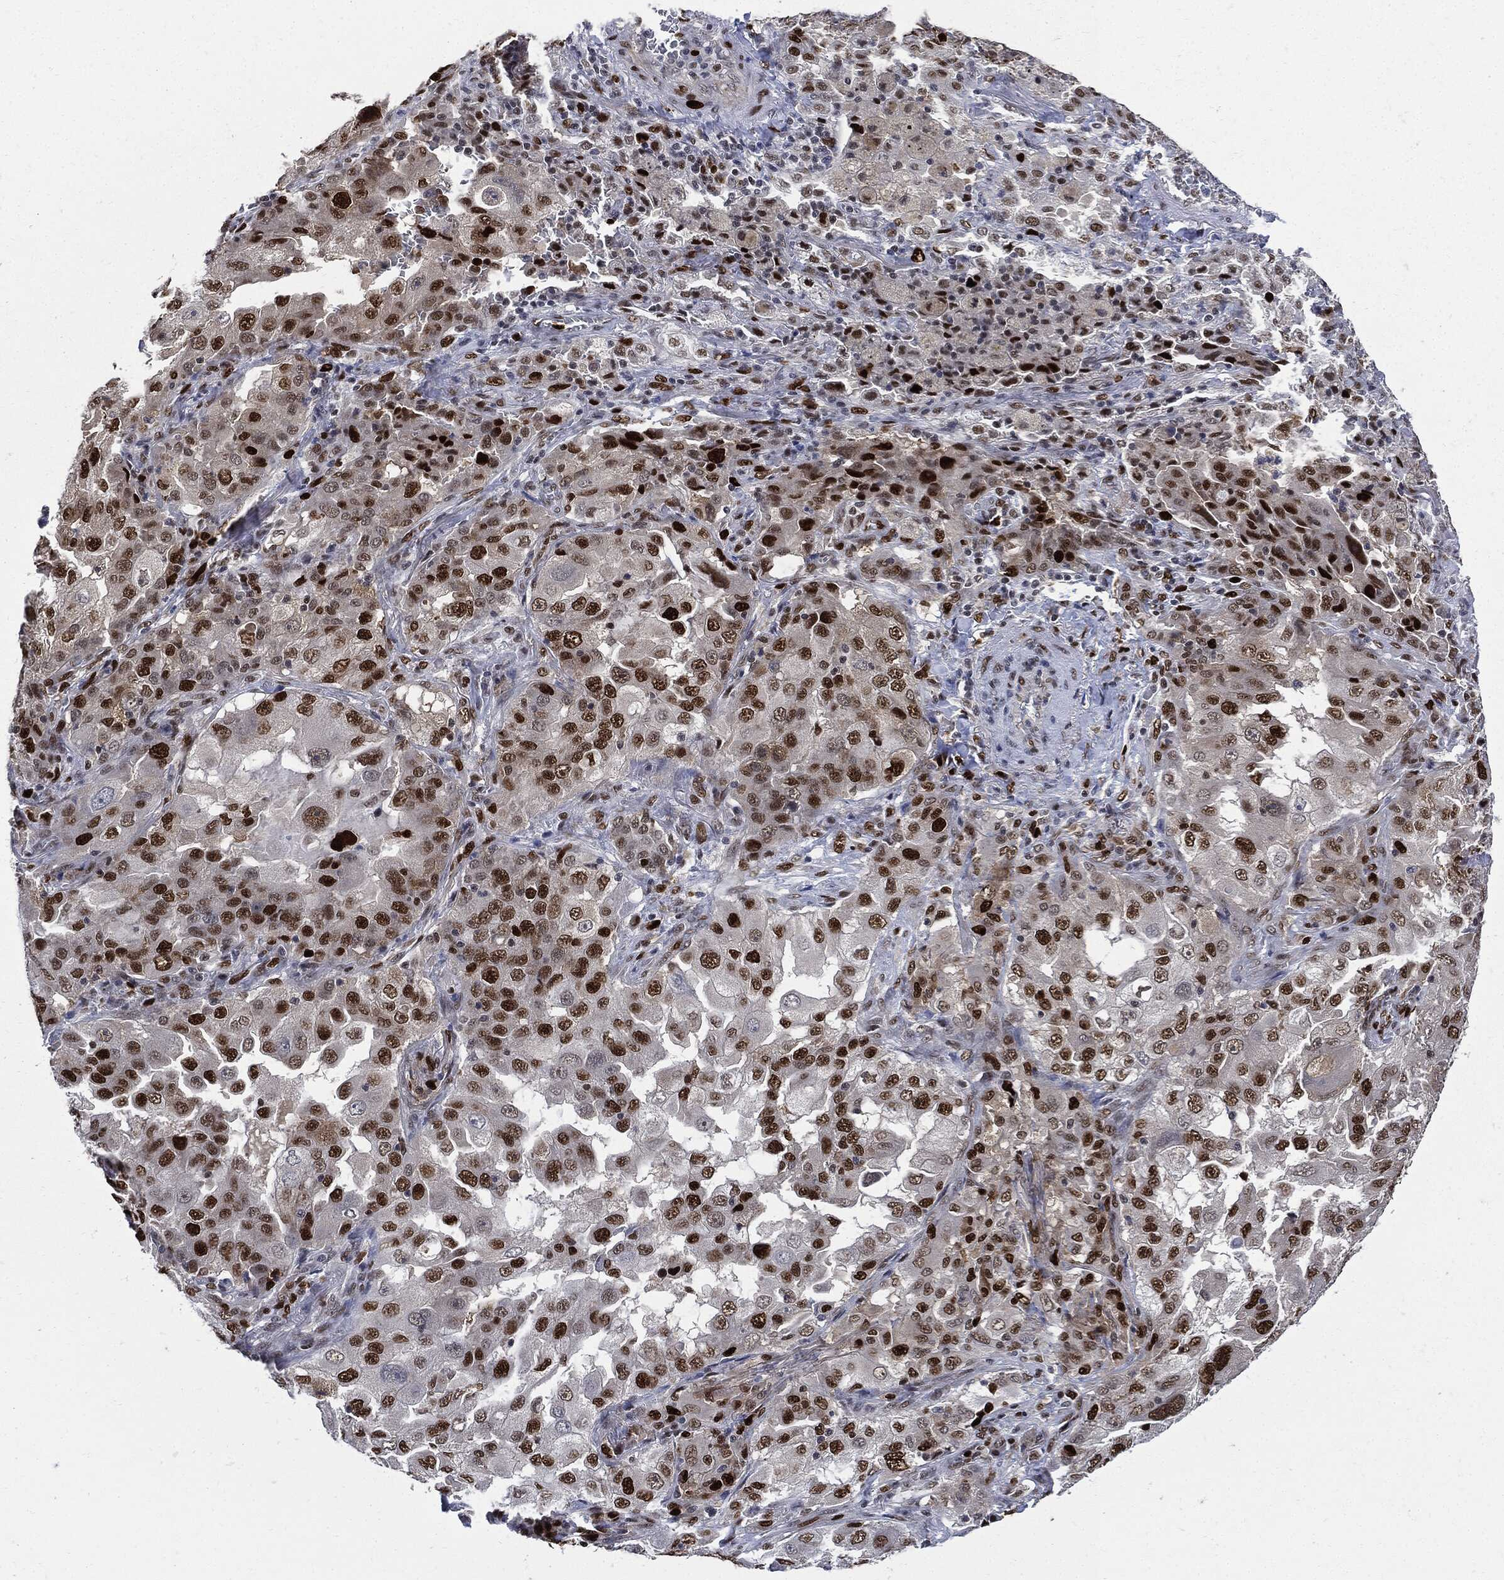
{"staining": {"intensity": "strong", "quantity": "25%-75%", "location": "nuclear"}, "tissue": "lung cancer", "cell_type": "Tumor cells", "image_type": "cancer", "snomed": [{"axis": "morphology", "description": "Adenocarcinoma, NOS"}, {"axis": "topography", "description": "Lung"}], "caption": "Immunohistochemistry (DAB) staining of human lung cancer reveals strong nuclear protein expression in approximately 25%-75% of tumor cells. The protein is shown in brown color, while the nuclei are stained blue.", "gene": "PCNA", "patient": {"sex": "female", "age": 61}}